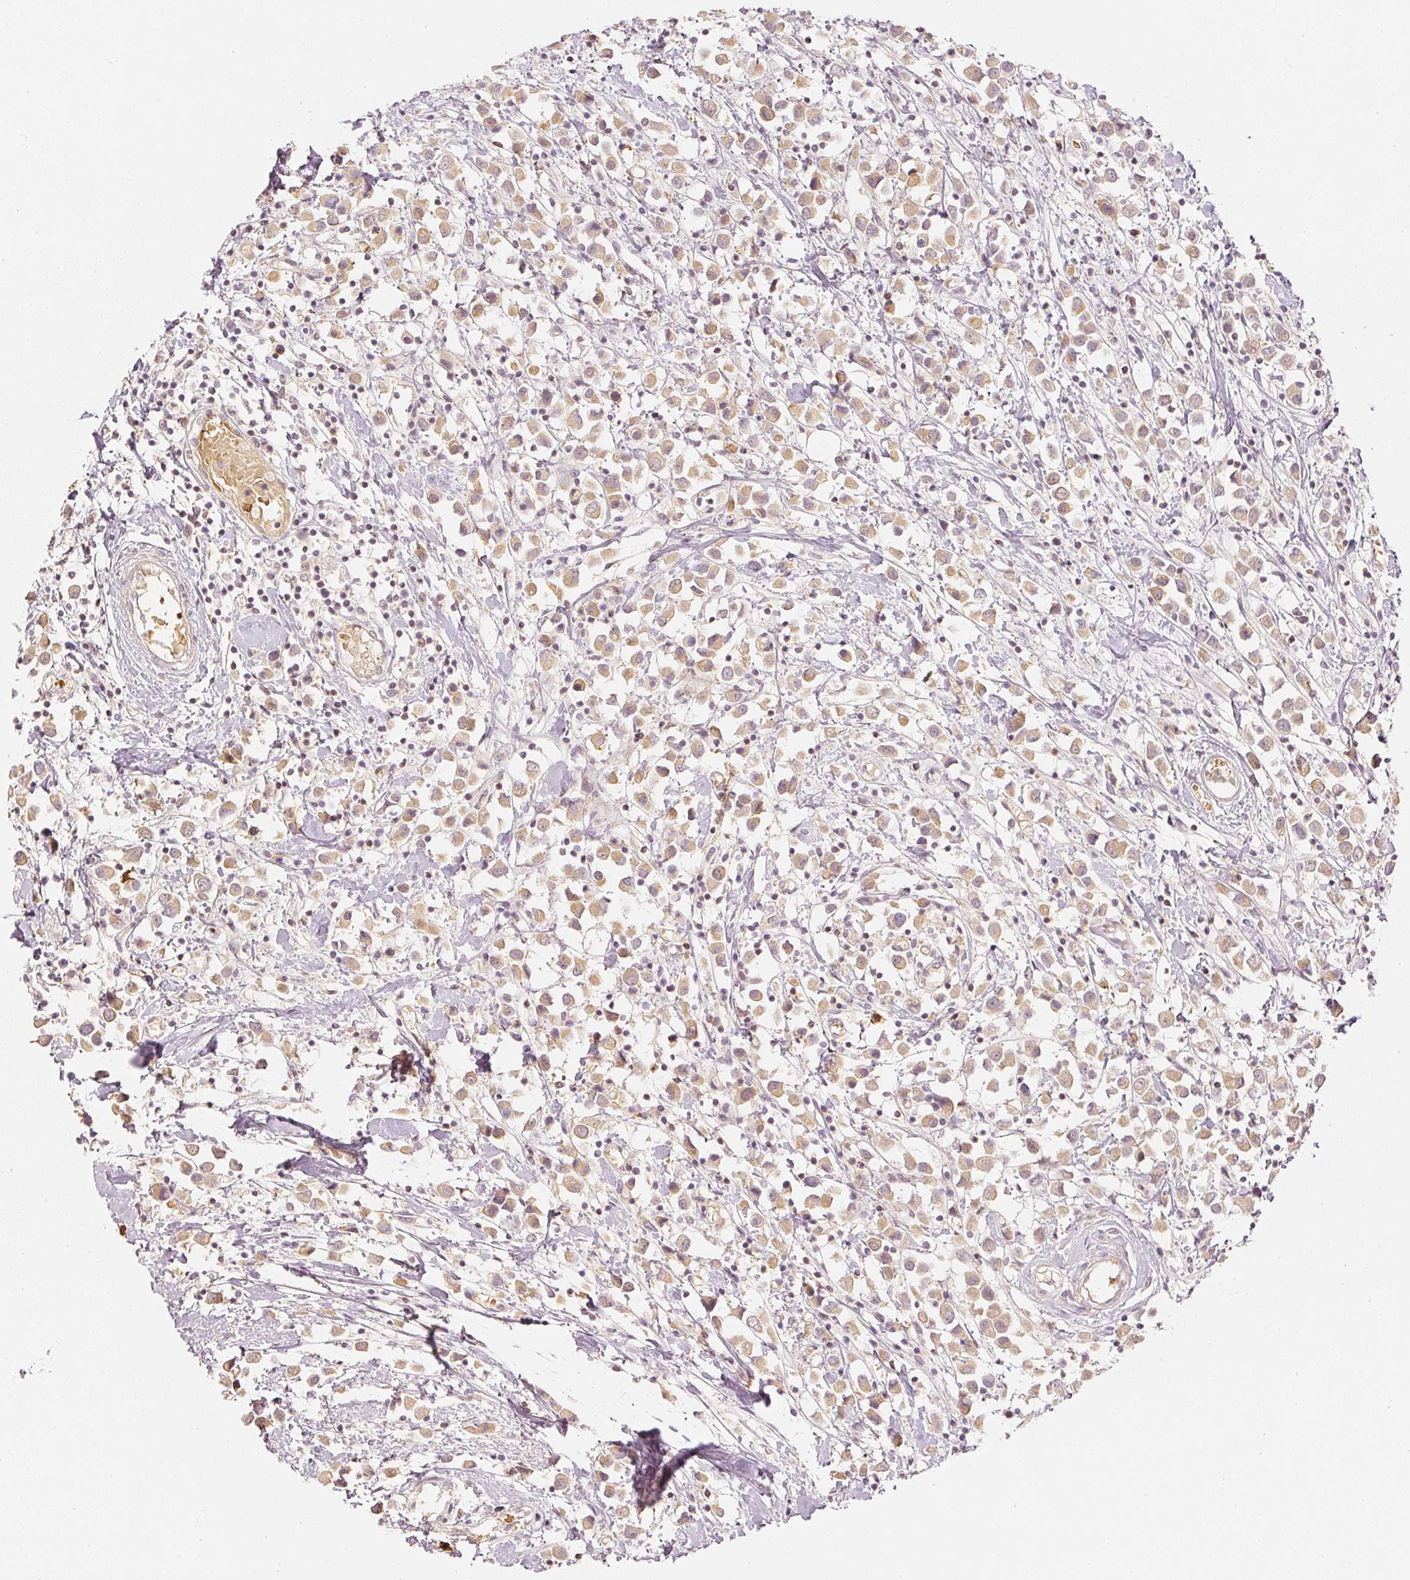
{"staining": {"intensity": "moderate", "quantity": ">75%", "location": "cytoplasmic/membranous"}, "tissue": "breast cancer", "cell_type": "Tumor cells", "image_type": "cancer", "snomed": [{"axis": "morphology", "description": "Duct carcinoma"}, {"axis": "topography", "description": "Breast"}], "caption": "Breast intraductal carcinoma stained with a brown dye exhibits moderate cytoplasmic/membranous positive expression in about >75% of tumor cells.", "gene": "GZMA", "patient": {"sex": "female", "age": 61}}